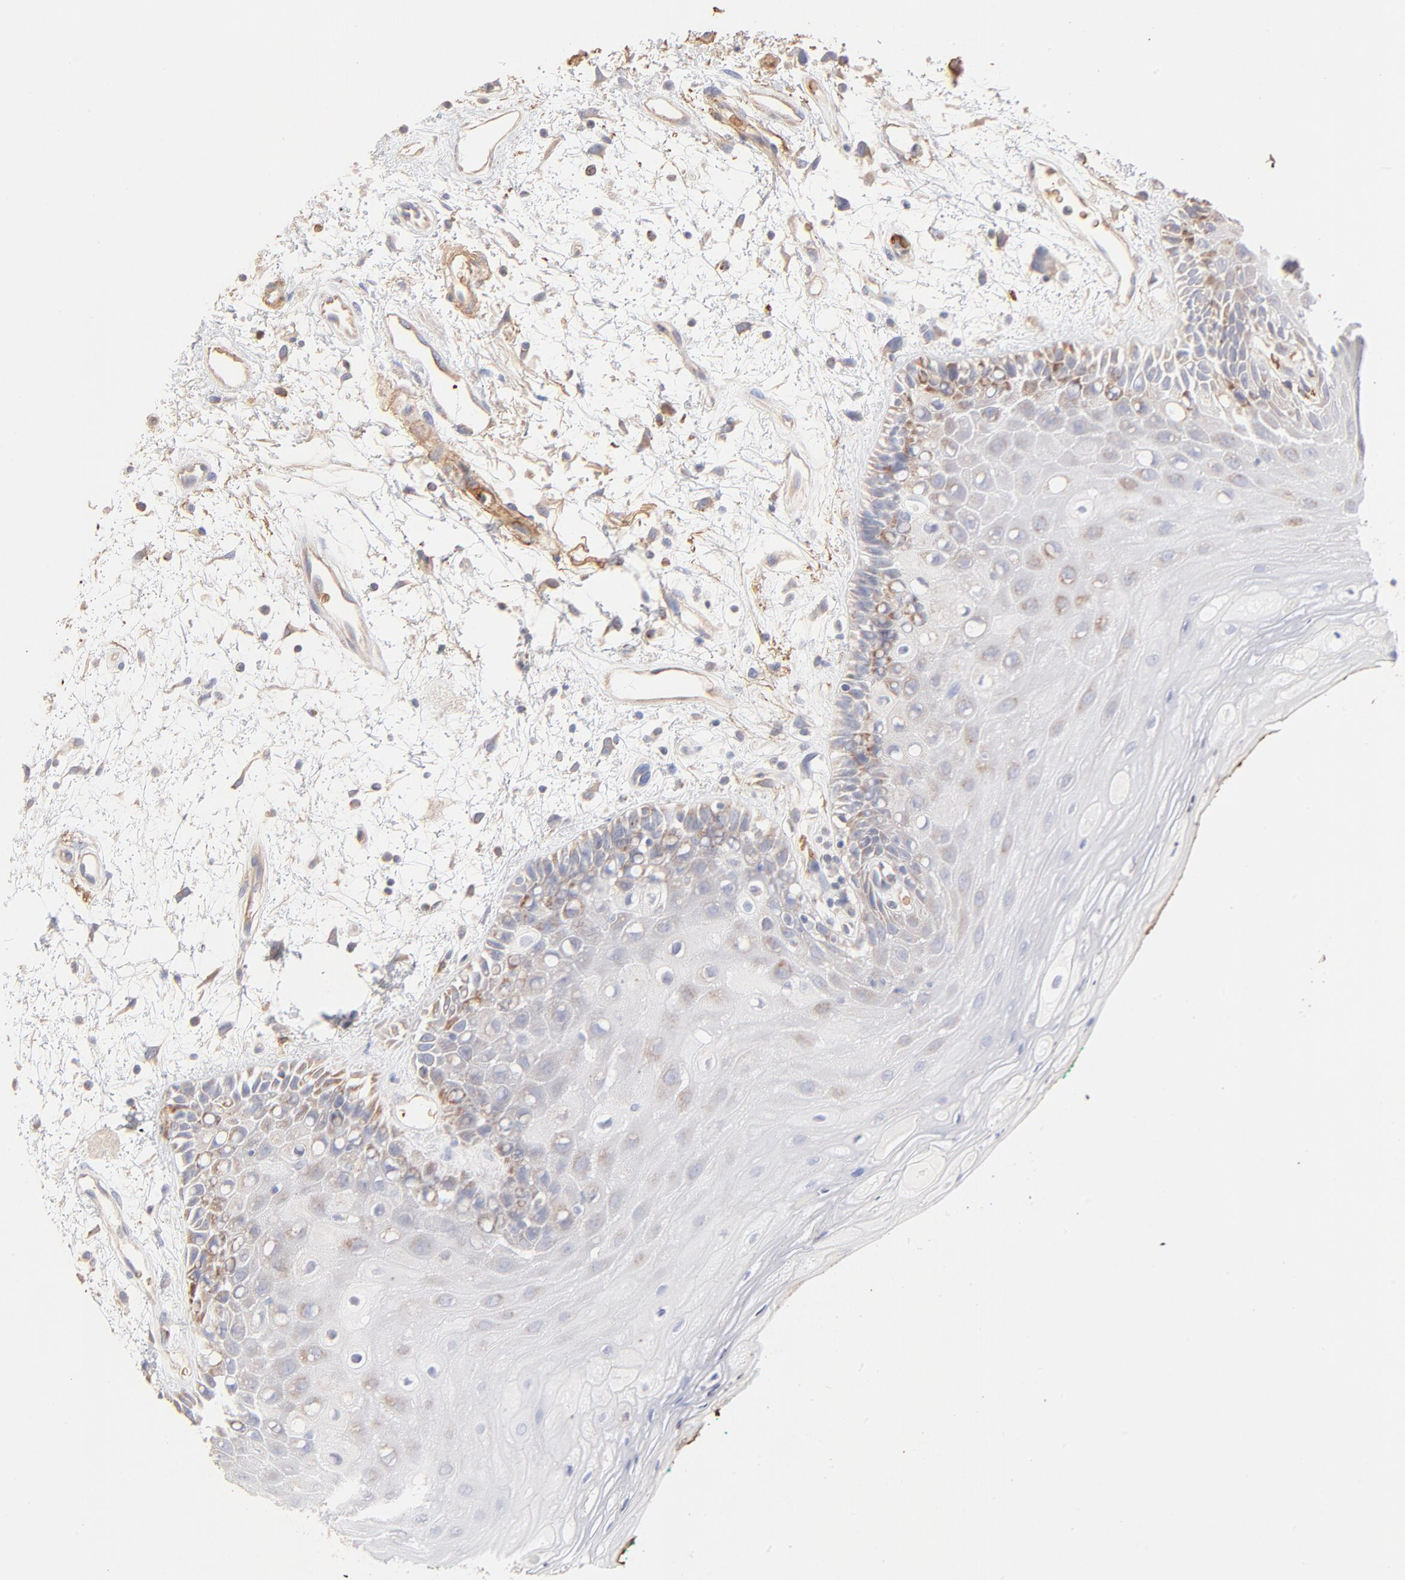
{"staining": {"intensity": "negative", "quantity": "none", "location": "none"}, "tissue": "oral mucosa", "cell_type": "Squamous epithelial cells", "image_type": "normal", "snomed": [{"axis": "morphology", "description": "Normal tissue, NOS"}, {"axis": "morphology", "description": "Squamous cell carcinoma, NOS"}, {"axis": "topography", "description": "Skeletal muscle"}, {"axis": "topography", "description": "Oral tissue"}, {"axis": "topography", "description": "Head-Neck"}], "caption": "Squamous epithelial cells show no significant protein staining in normal oral mucosa. Brightfield microscopy of IHC stained with DAB (3,3'-diaminobenzidine) (brown) and hematoxylin (blue), captured at high magnification.", "gene": "SPTB", "patient": {"sex": "female", "age": 84}}